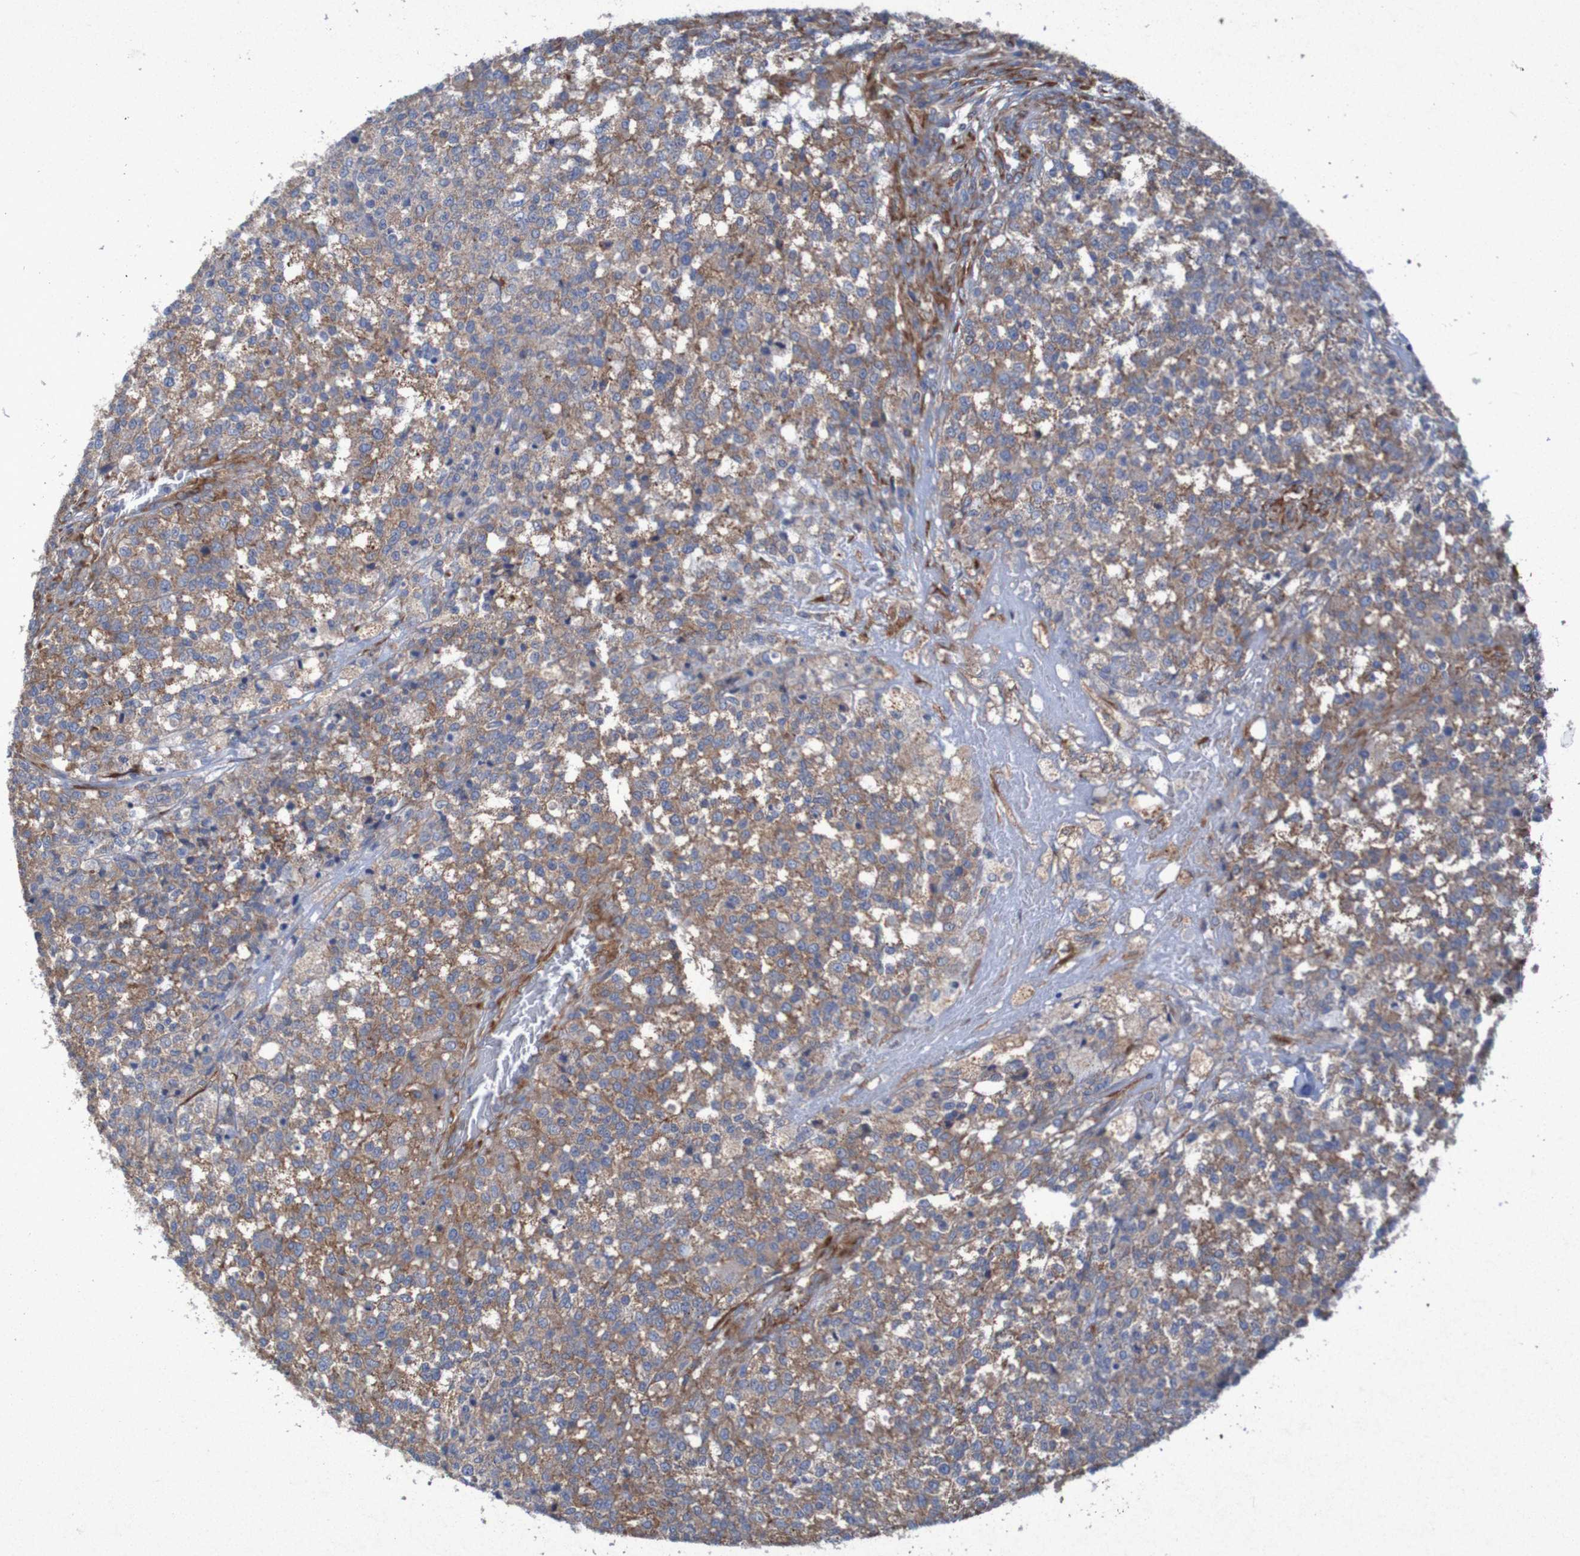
{"staining": {"intensity": "moderate", "quantity": ">75%", "location": "cytoplasmic/membranous"}, "tissue": "testis cancer", "cell_type": "Tumor cells", "image_type": "cancer", "snomed": [{"axis": "morphology", "description": "Seminoma, NOS"}, {"axis": "topography", "description": "Testis"}], "caption": "Immunohistochemical staining of testis seminoma demonstrates moderate cytoplasmic/membranous protein positivity in about >75% of tumor cells. Immunohistochemistry stains the protein of interest in brown and the nuclei are stained blue.", "gene": "RPL10", "patient": {"sex": "male", "age": 59}}